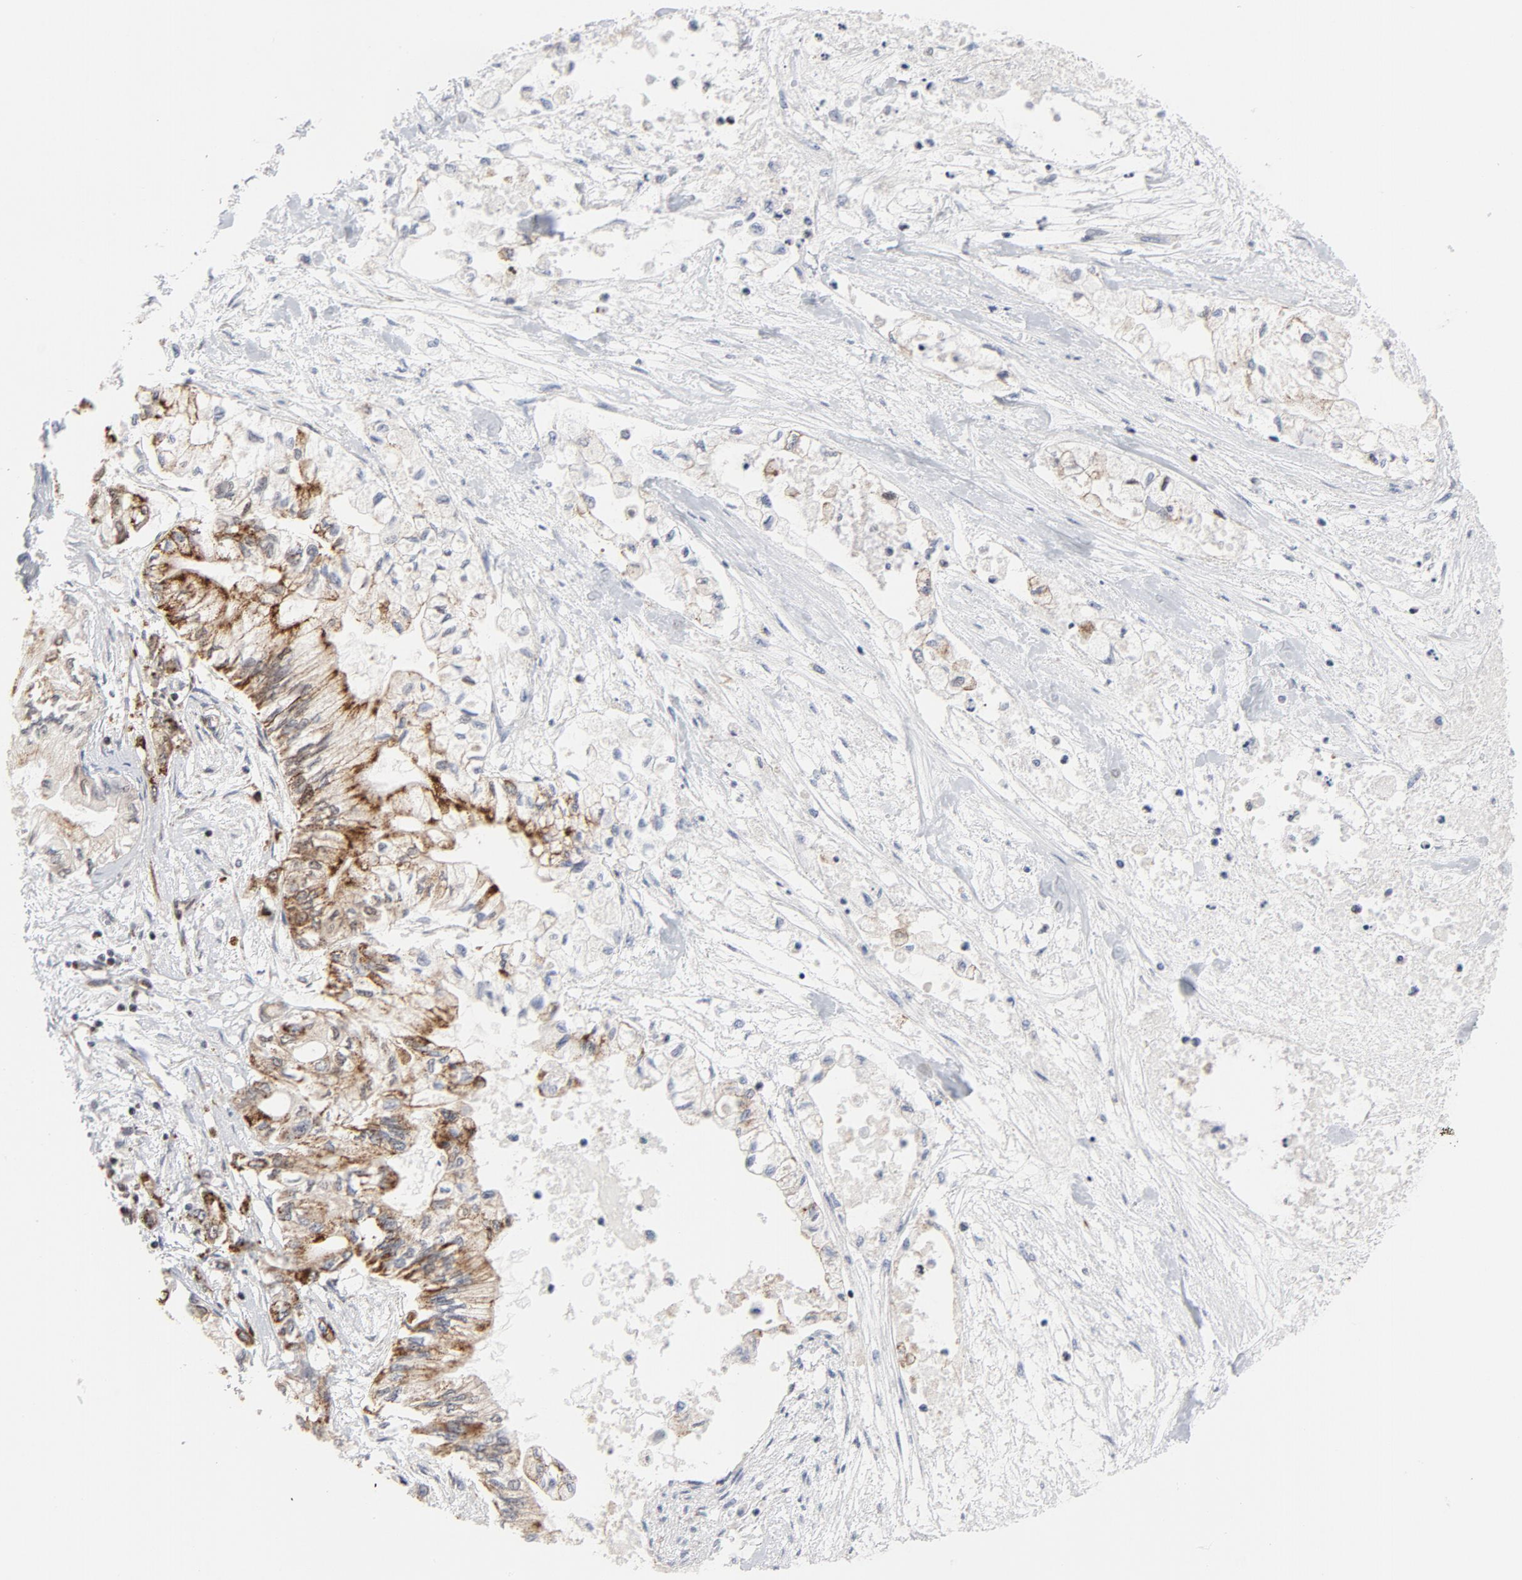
{"staining": {"intensity": "strong", "quantity": ">75%", "location": "cytoplasmic/membranous"}, "tissue": "pancreatic cancer", "cell_type": "Tumor cells", "image_type": "cancer", "snomed": [{"axis": "morphology", "description": "Adenocarcinoma, NOS"}, {"axis": "topography", "description": "Pancreas"}], "caption": "Adenocarcinoma (pancreatic) stained with IHC shows strong cytoplasmic/membranous expression in approximately >75% of tumor cells.", "gene": "CYCS", "patient": {"sex": "male", "age": 79}}